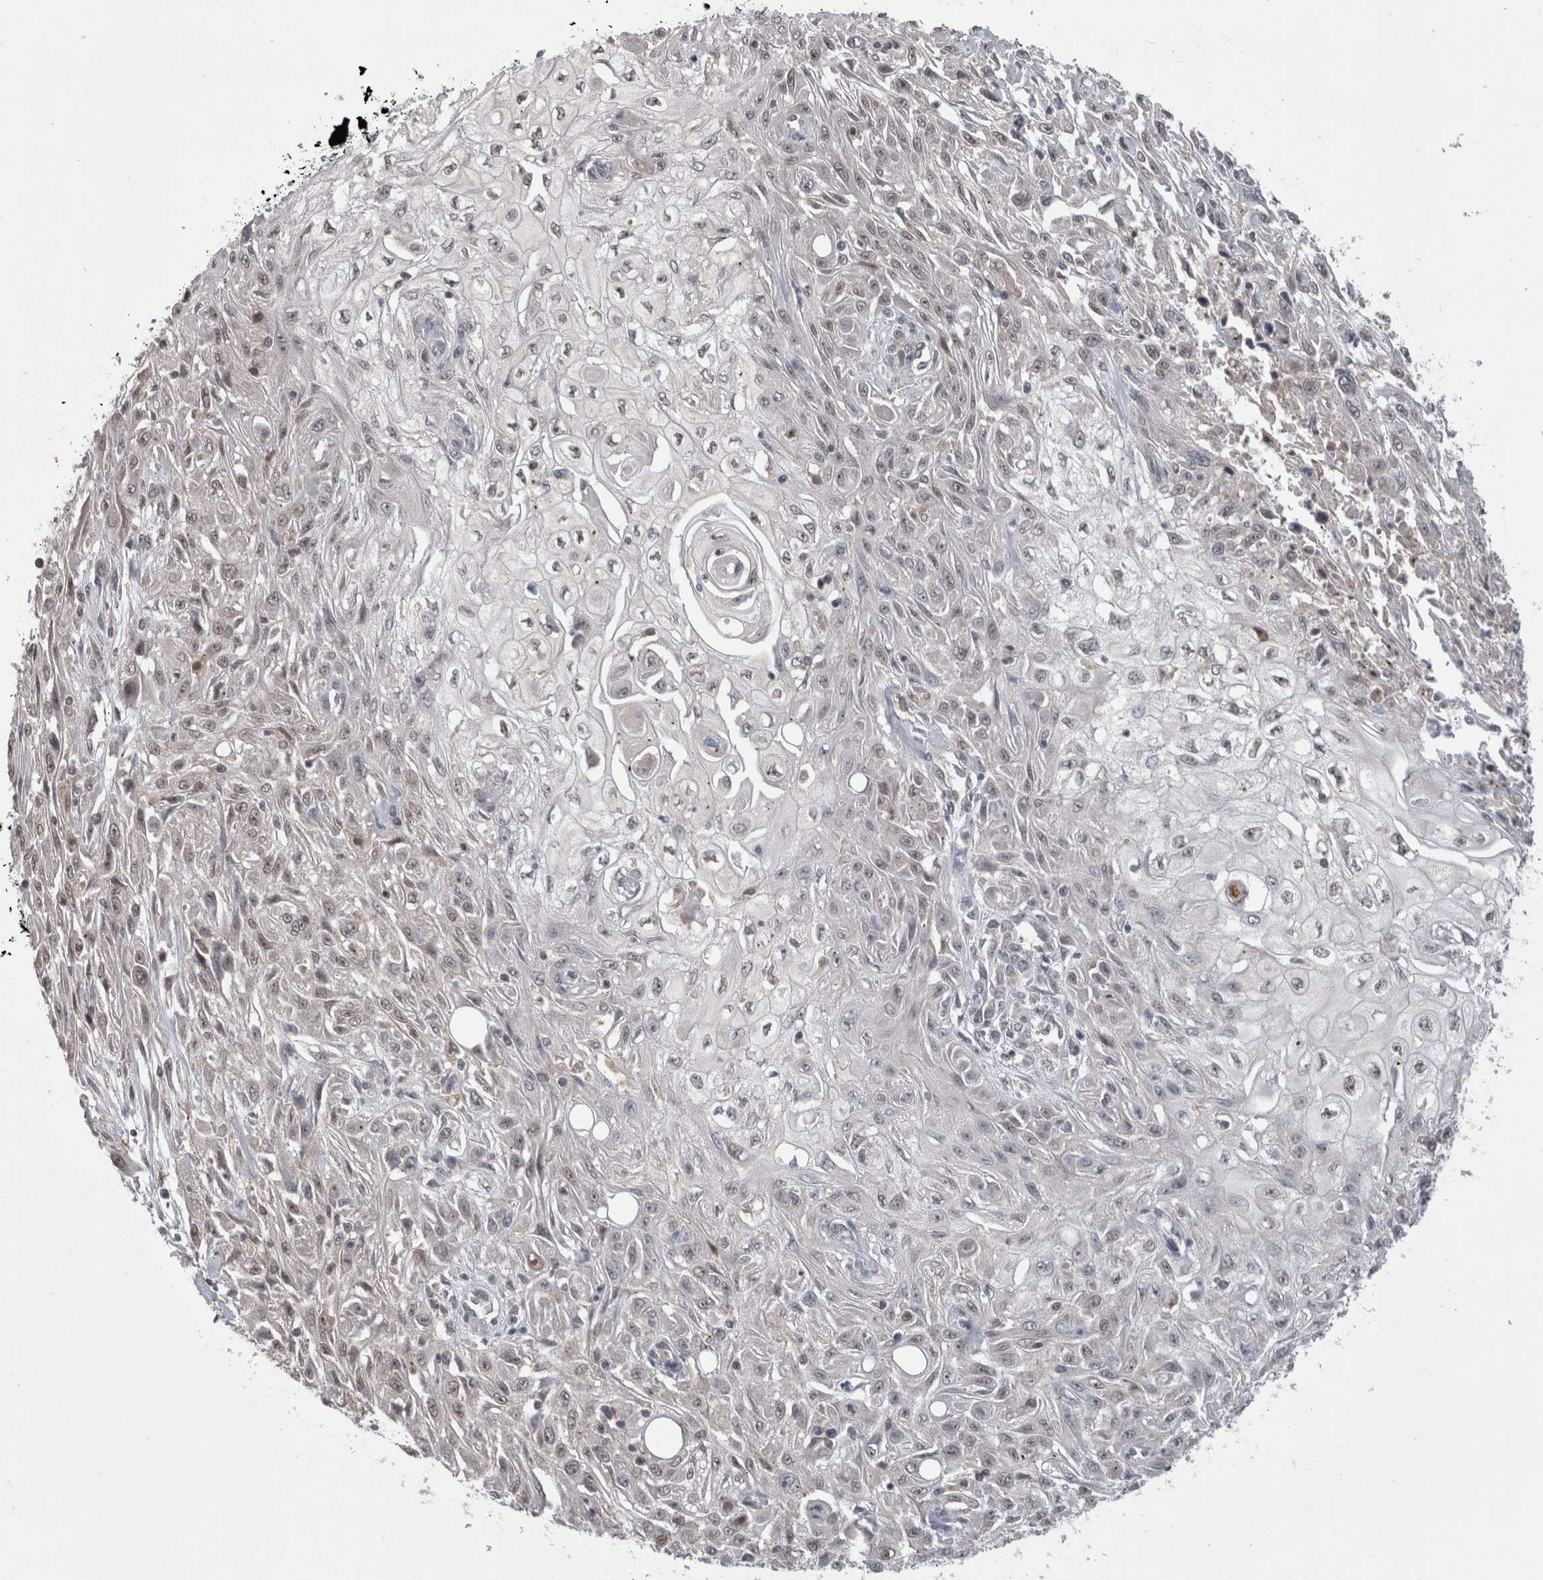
{"staining": {"intensity": "negative", "quantity": "none", "location": "none"}, "tissue": "skin cancer", "cell_type": "Tumor cells", "image_type": "cancer", "snomed": [{"axis": "morphology", "description": "Squamous cell carcinoma, NOS"}, {"axis": "morphology", "description": "Squamous cell carcinoma, metastatic, NOS"}, {"axis": "topography", "description": "Skin"}, {"axis": "topography", "description": "Lymph node"}], "caption": "Micrograph shows no protein staining in tumor cells of skin metastatic squamous cell carcinoma tissue. (DAB immunohistochemistry (IHC) visualized using brightfield microscopy, high magnification).", "gene": "MTBP", "patient": {"sex": "male", "age": 75}}